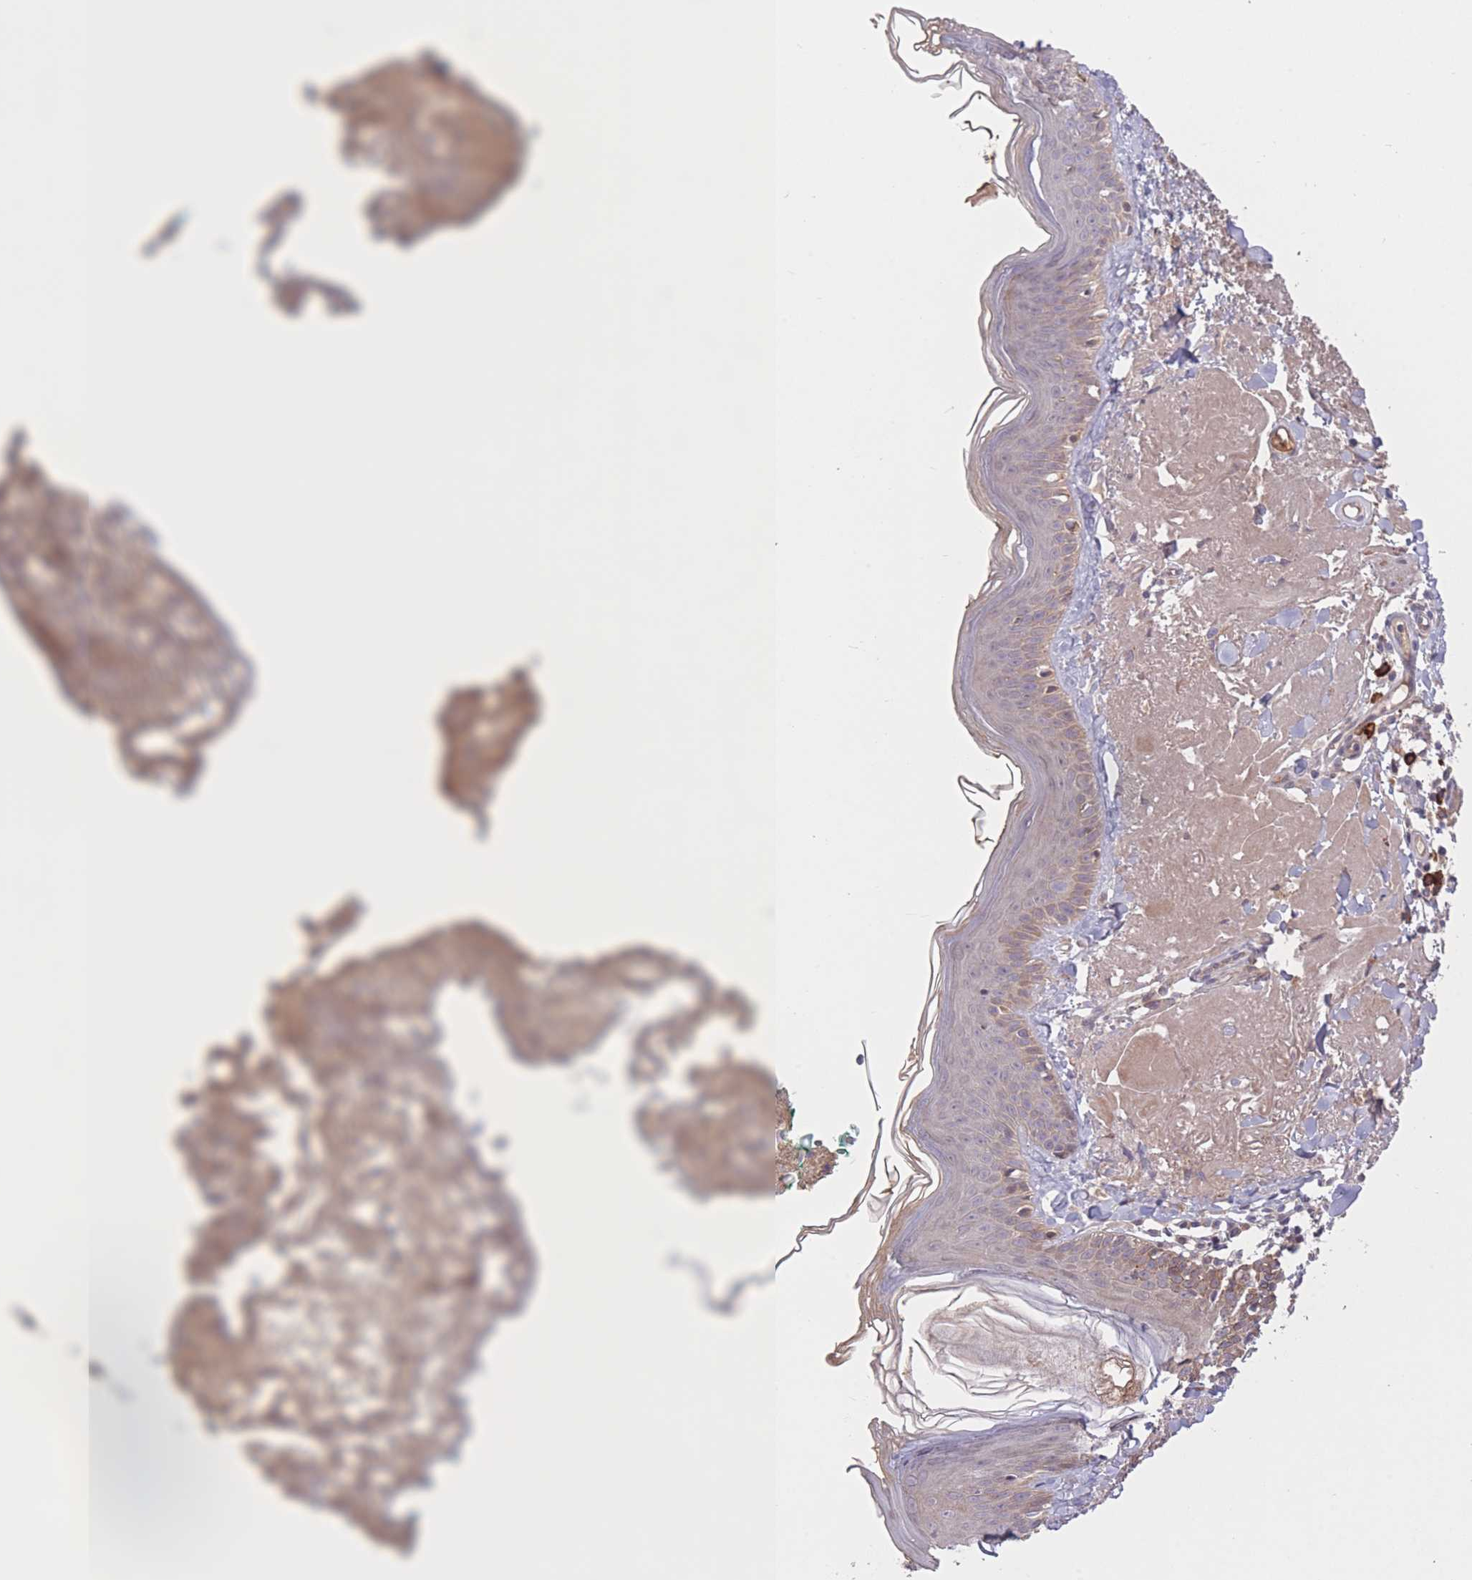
{"staining": {"intensity": "weak", "quantity": ">75%", "location": "cytoplasmic/membranous"}, "tissue": "skin", "cell_type": "Fibroblasts", "image_type": "normal", "snomed": [{"axis": "morphology", "description": "Normal tissue, NOS"}, {"axis": "morphology", "description": "Malignant melanoma, NOS"}, {"axis": "topography", "description": "Skin"}], "caption": "This histopathology image displays unremarkable skin stained with immunohistochemistry (IHC) to label a protein in brown. The cytoplasmic/membranous of fibroblasts show weak positivity for the protein. Nuclei are counter-stained blue.", "gene": "POLR3F", "patient": {"sex": "male", "age": 80}}